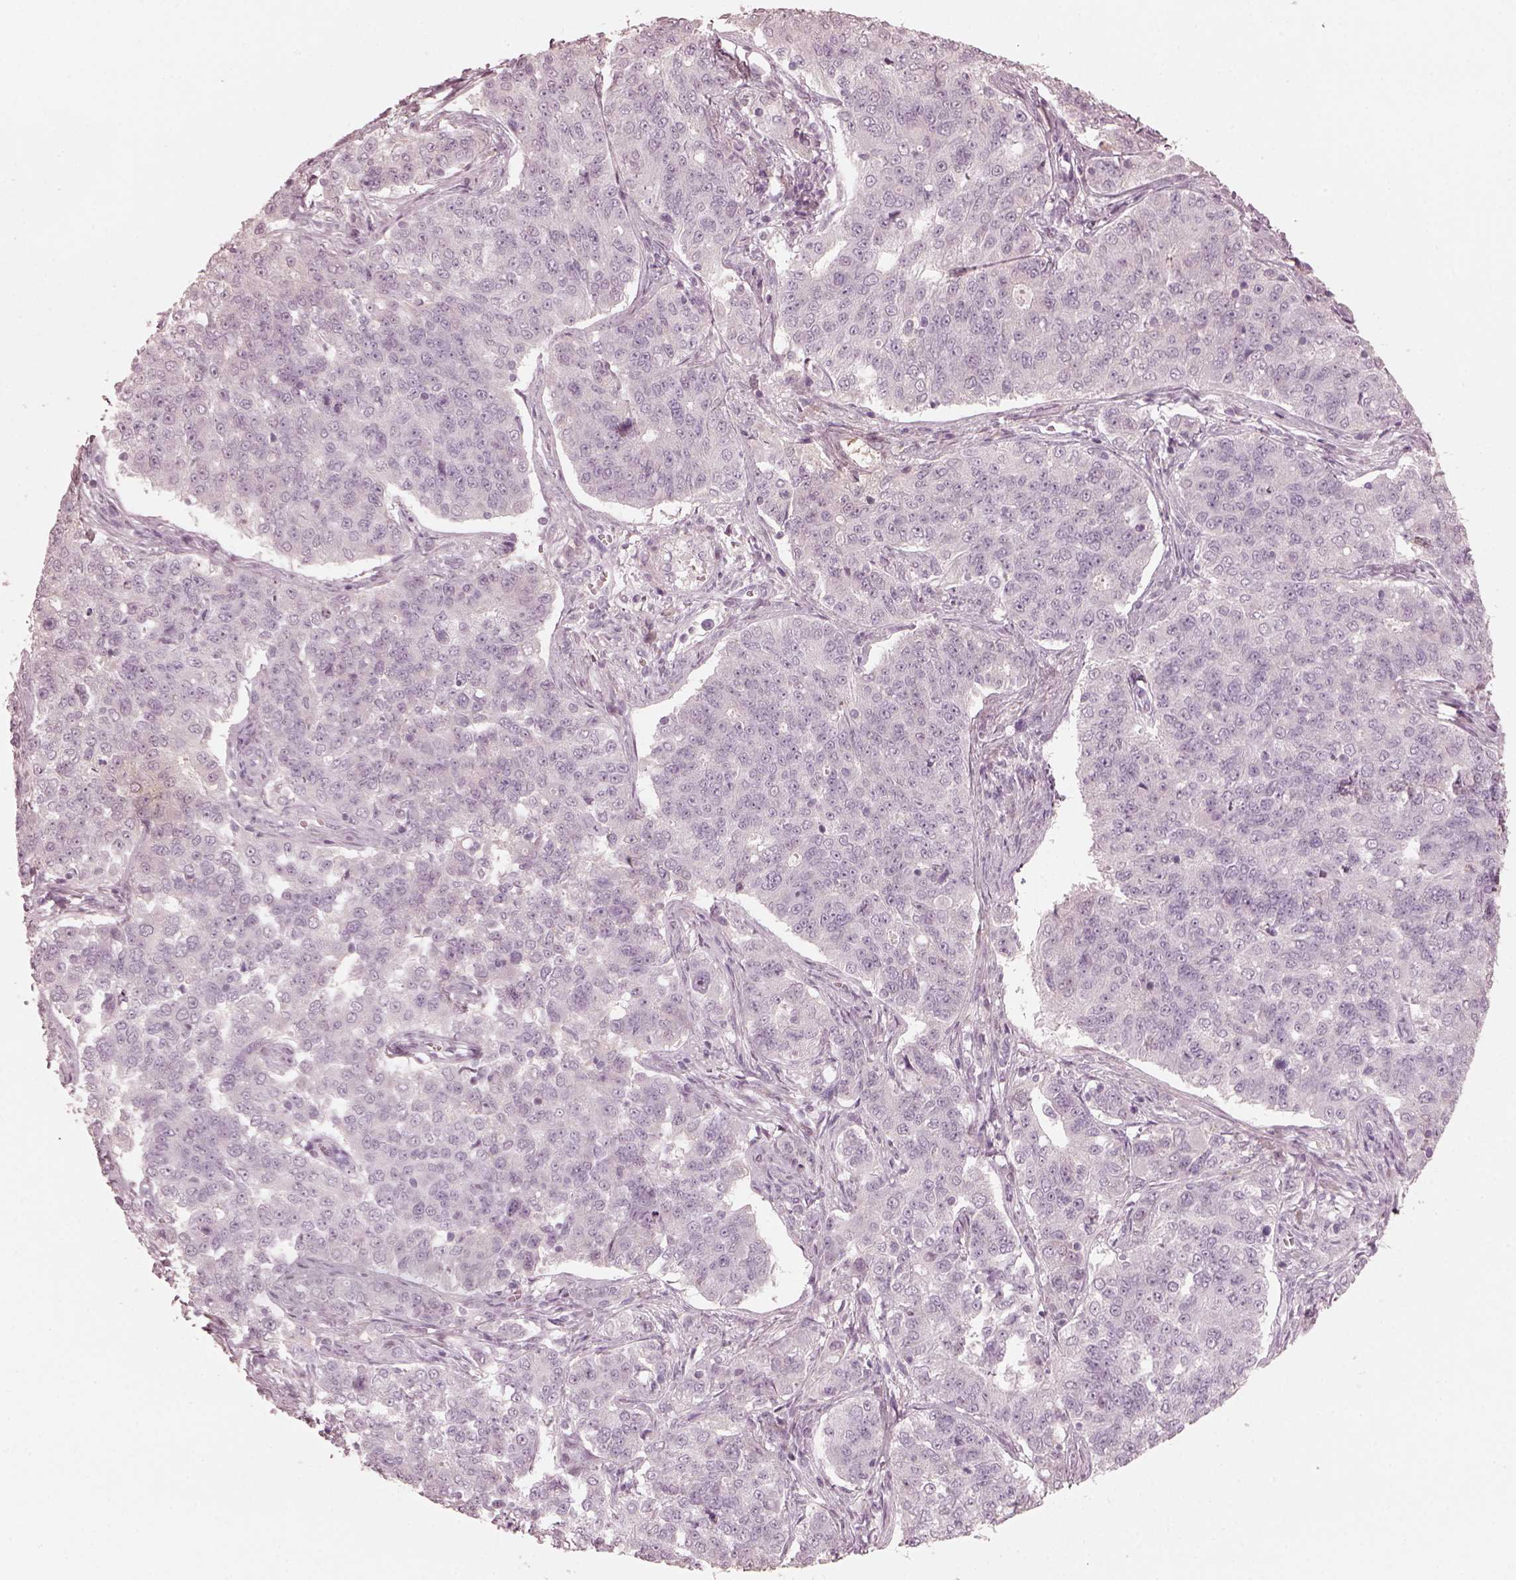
{"staining": {"intensity": "negative", "quantity": "none", "location": "none"}, "tissue": "endometrial cancer", "cell_type": "Tumor cells", "image_type": "cancer", "snomed": [{"axis": "morphology", "description": "Adenocarcinoma, NOS"}, {"axis": "topography", "description": "Endometrium"}], "caption": "There is no significant staining in tumor cells of endometrial adenocarcinoma.", "gene": "OPTC", "patient": {"sex": "female", "age": 43}}